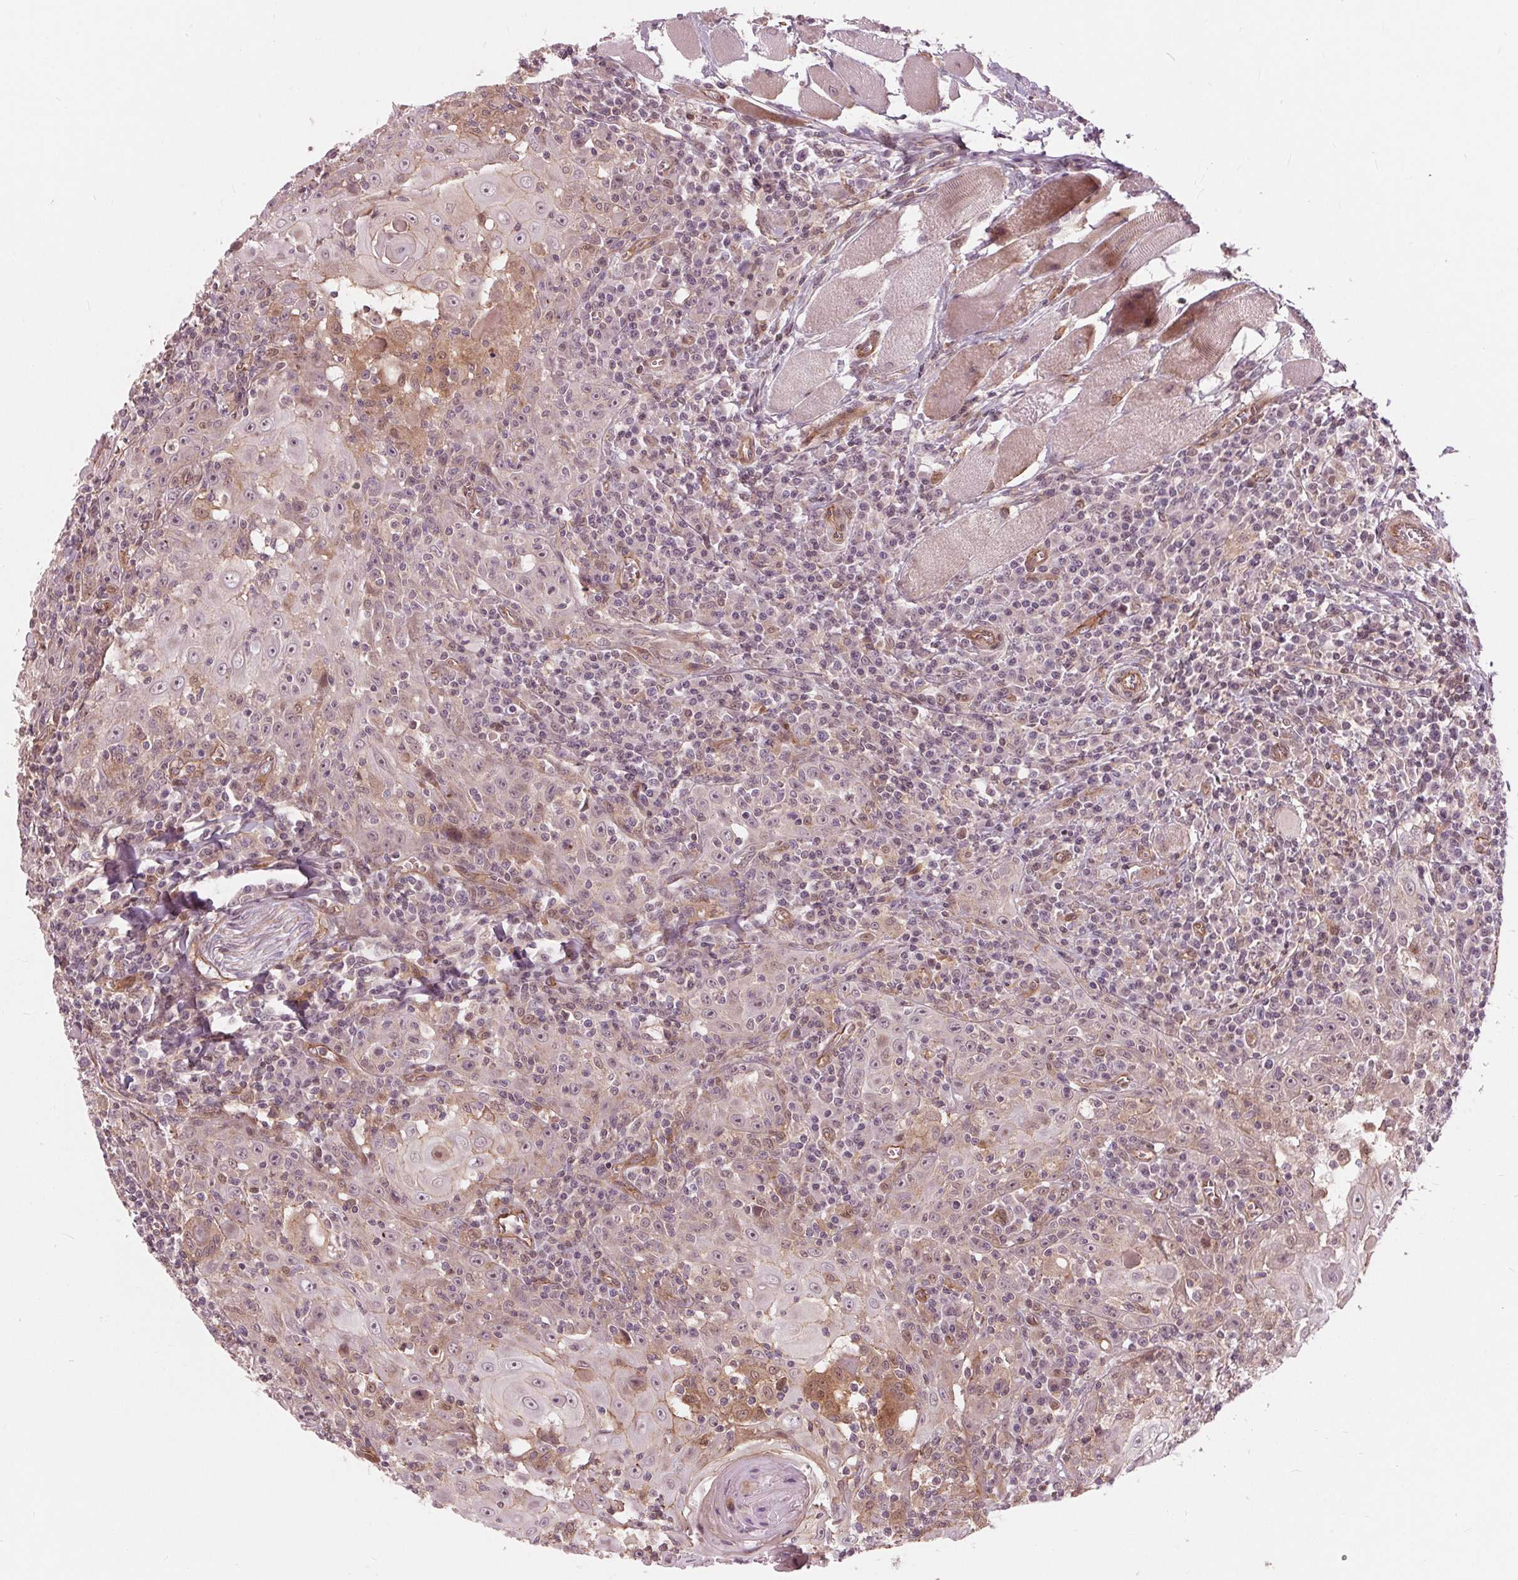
{"staining": {"intensity": "moderate", "quantity": "25%-75%", "location": "cytoplasmic/membranous"}, "tissue": "head and neck cancer", "cell_type": "Tumor cells", "image_type": "cancer", "snomed": [{"axis": "morphology", "description": "Squamous cell carcinoma, NOS"}, {"axis": "topography", "description": "Head-Neck"}], "caption": "A brown stain shows moderate cytoplasmic/membranous positivity of a protein in squamous cell carcinoma (head and neck) tumor cells.", "gene": "TXNIP", "patient": {"sex": "male", "age": 52}}